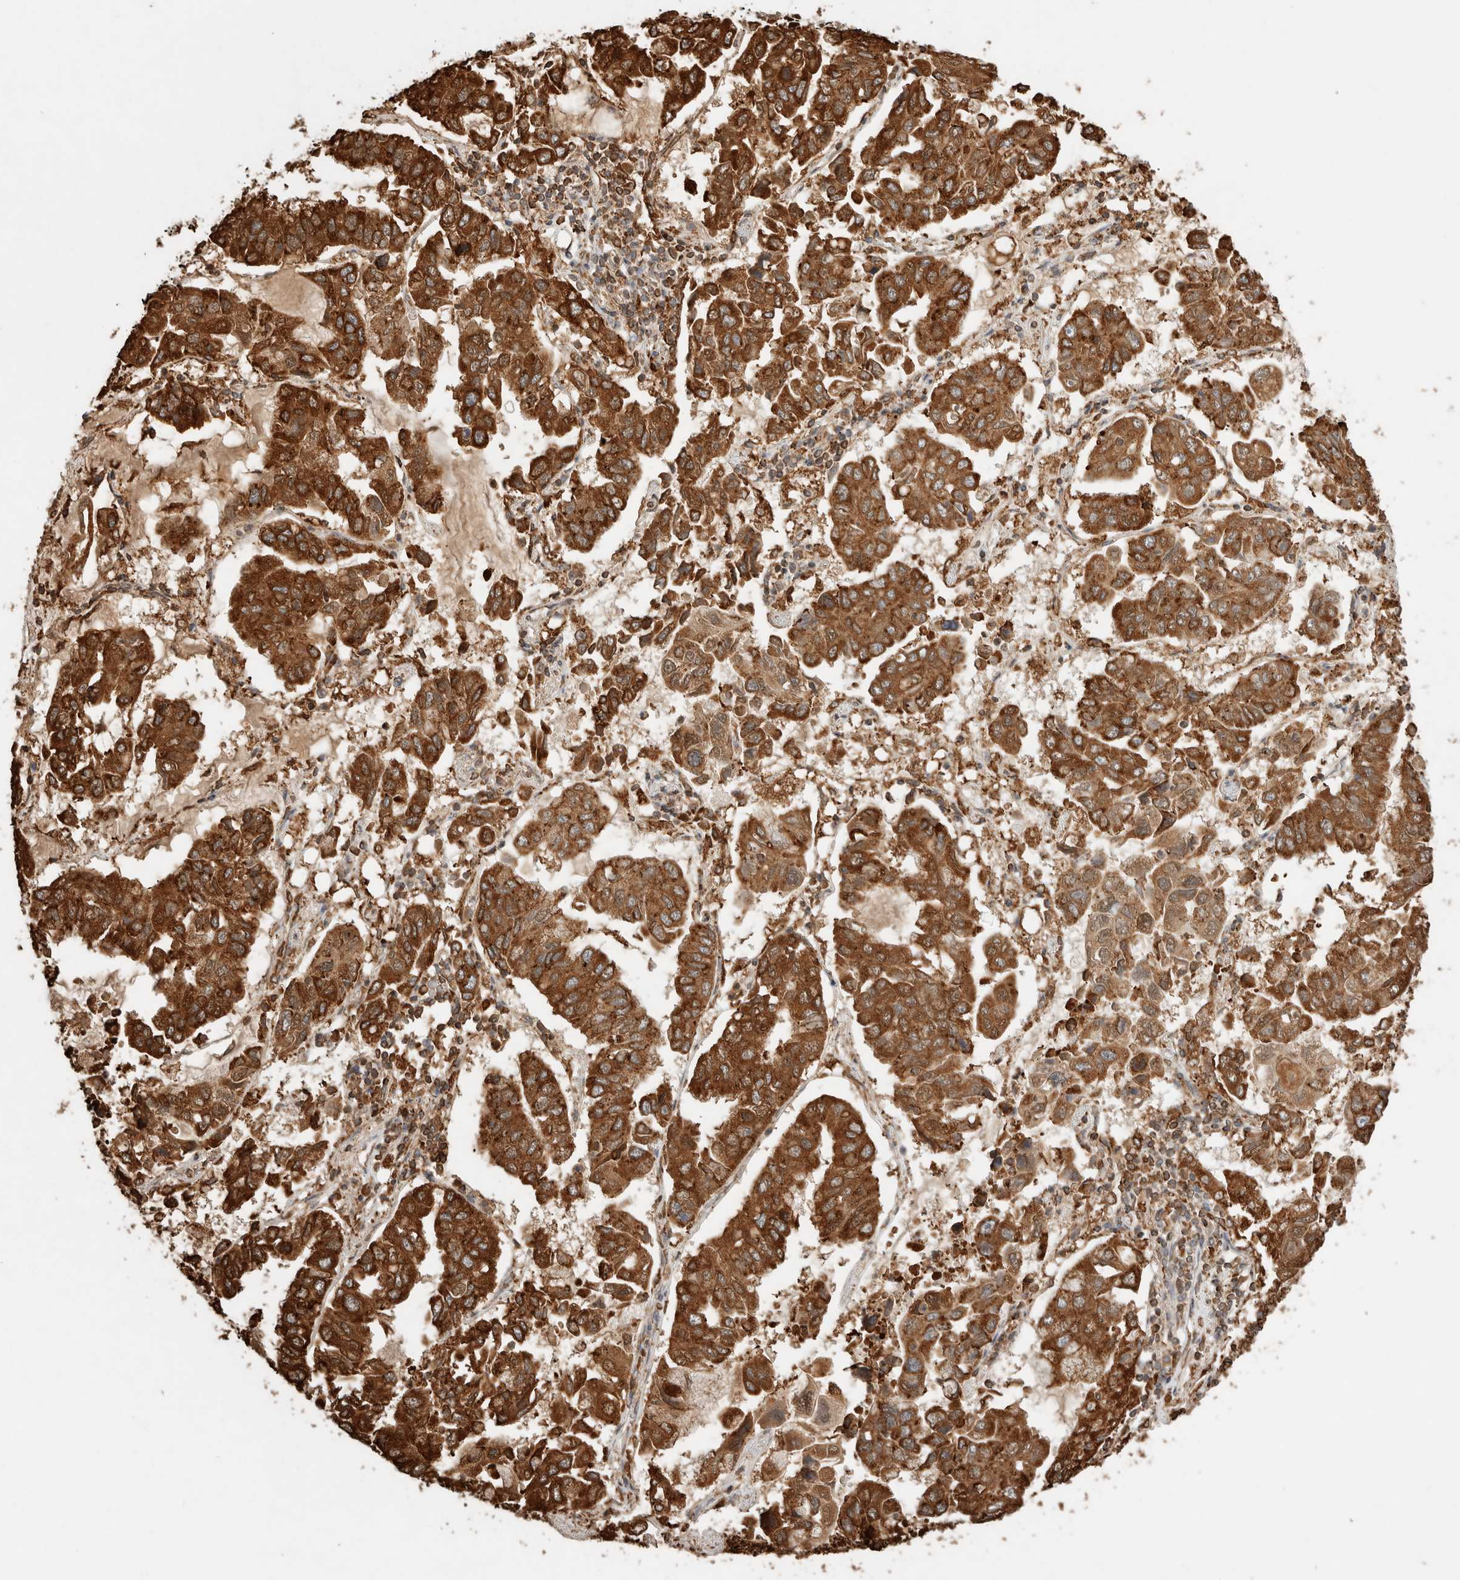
{"staining": {"intensity": "strong", "quantity": ">75%", "location": "cytoplasmic/membranous"}, "tissue": "lung cancer", "cell_type": "Tumor cells", "image_type": "cancer", "snomed": [{"axis": "morphology", "description": "Adenocarcinoma, NOS"}, {"axis": "topography", "description": "Lung"}], "caption": "Protein expression by IHC displays strong cytoplasmic/membranous expression in about >75% of tumor cells in lung adenocarcinoma.", "gene": "ERAP1", "patient": {"sex": "male", "age": 64}}